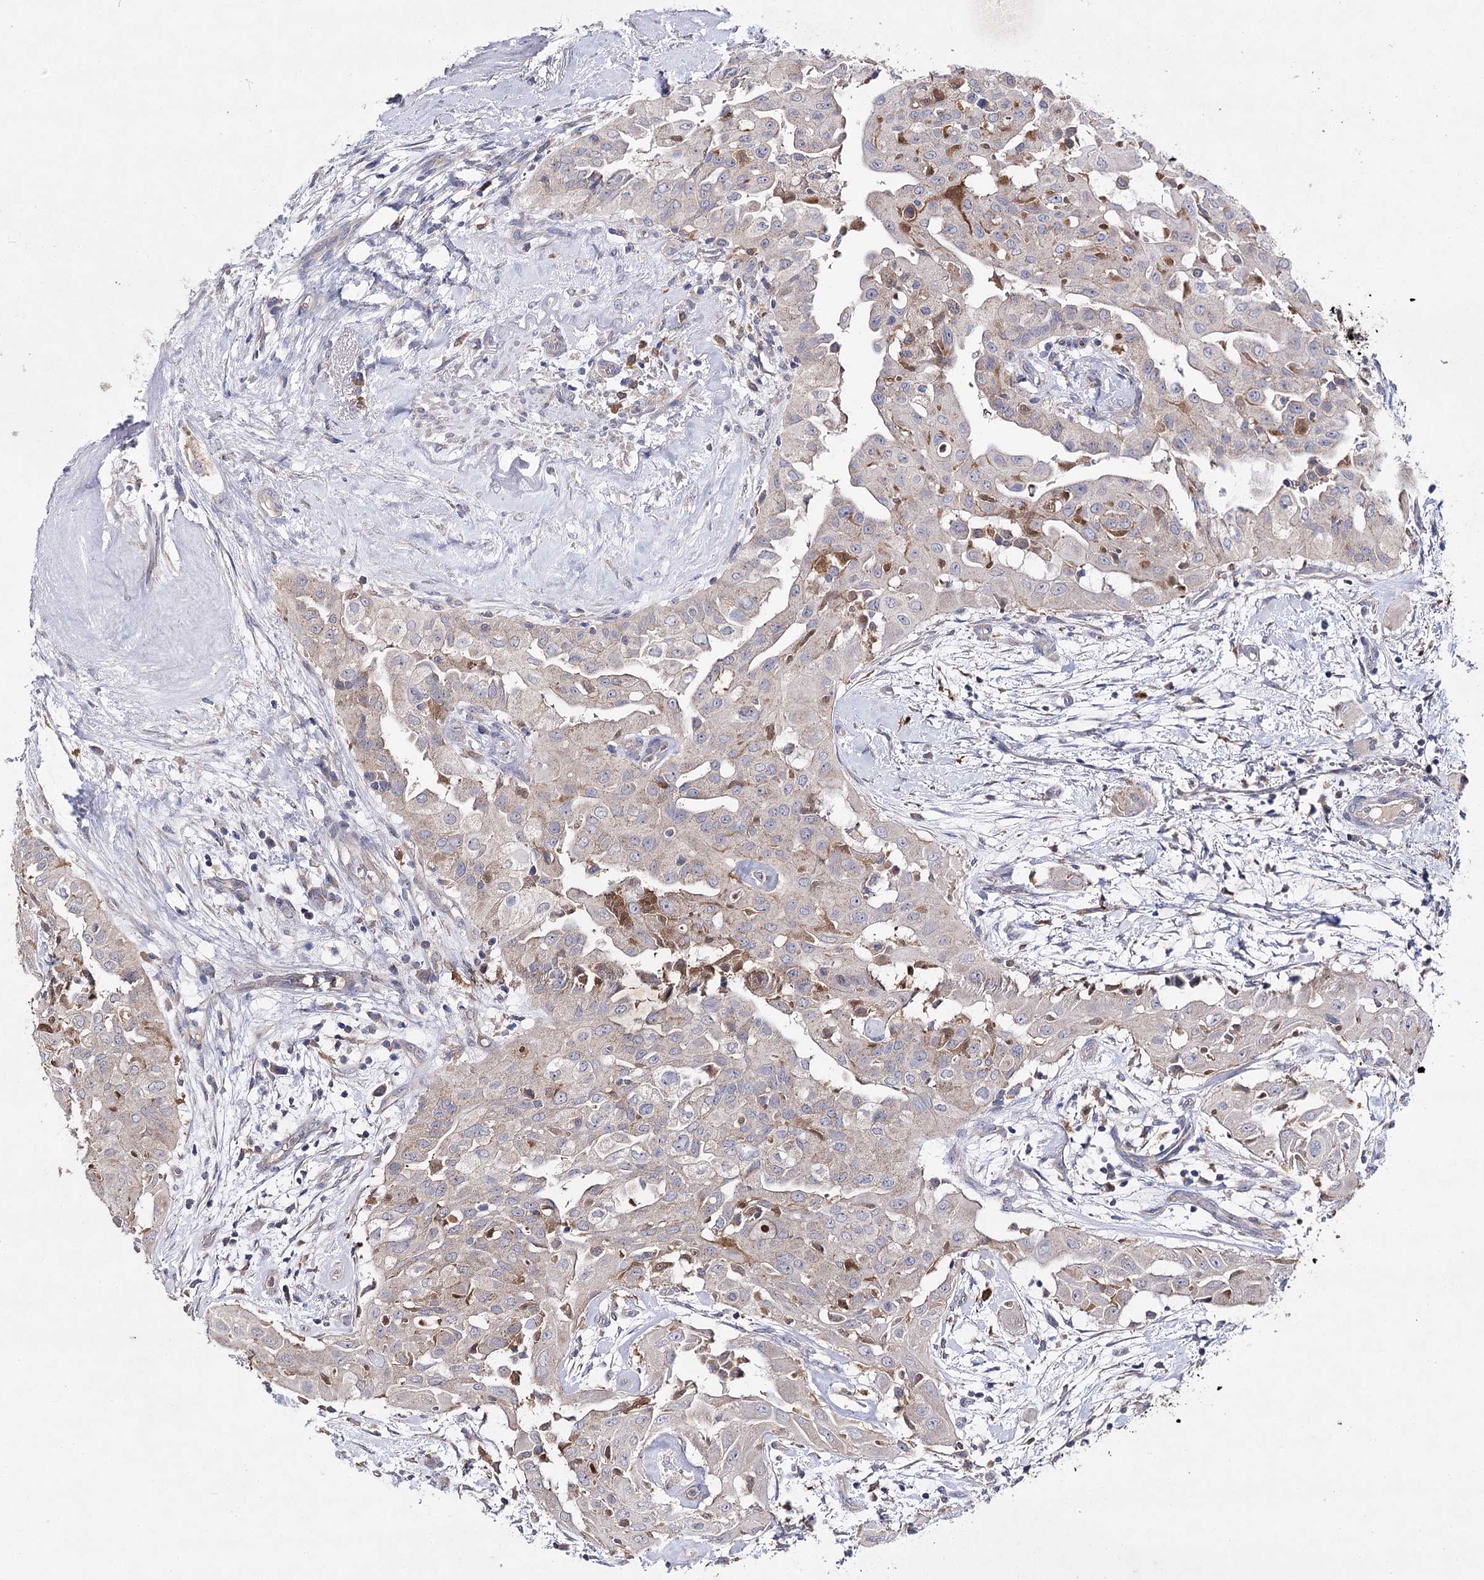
{"staining": {"intensity": "moderate", "quantity": "<25%", "location": "nuclear"}, "tissue": "thyroid cancer", "cell_type": "Tumor cells", "image_type": "cancer", "snomed": [{"axis": "morphology", "description": "Papillary adenocarcinoma, NOS"}, {"axis": "topography", "description": "Thyroid gland"}], "caption": "Human thyroid papillary adenocarcinoma stained for a protein (brown) shows moderate nuclear positive staining in approximately <25% of tumor cells.", "gene": "AURKC", "patient": {"sex": "female", "age": 59}}